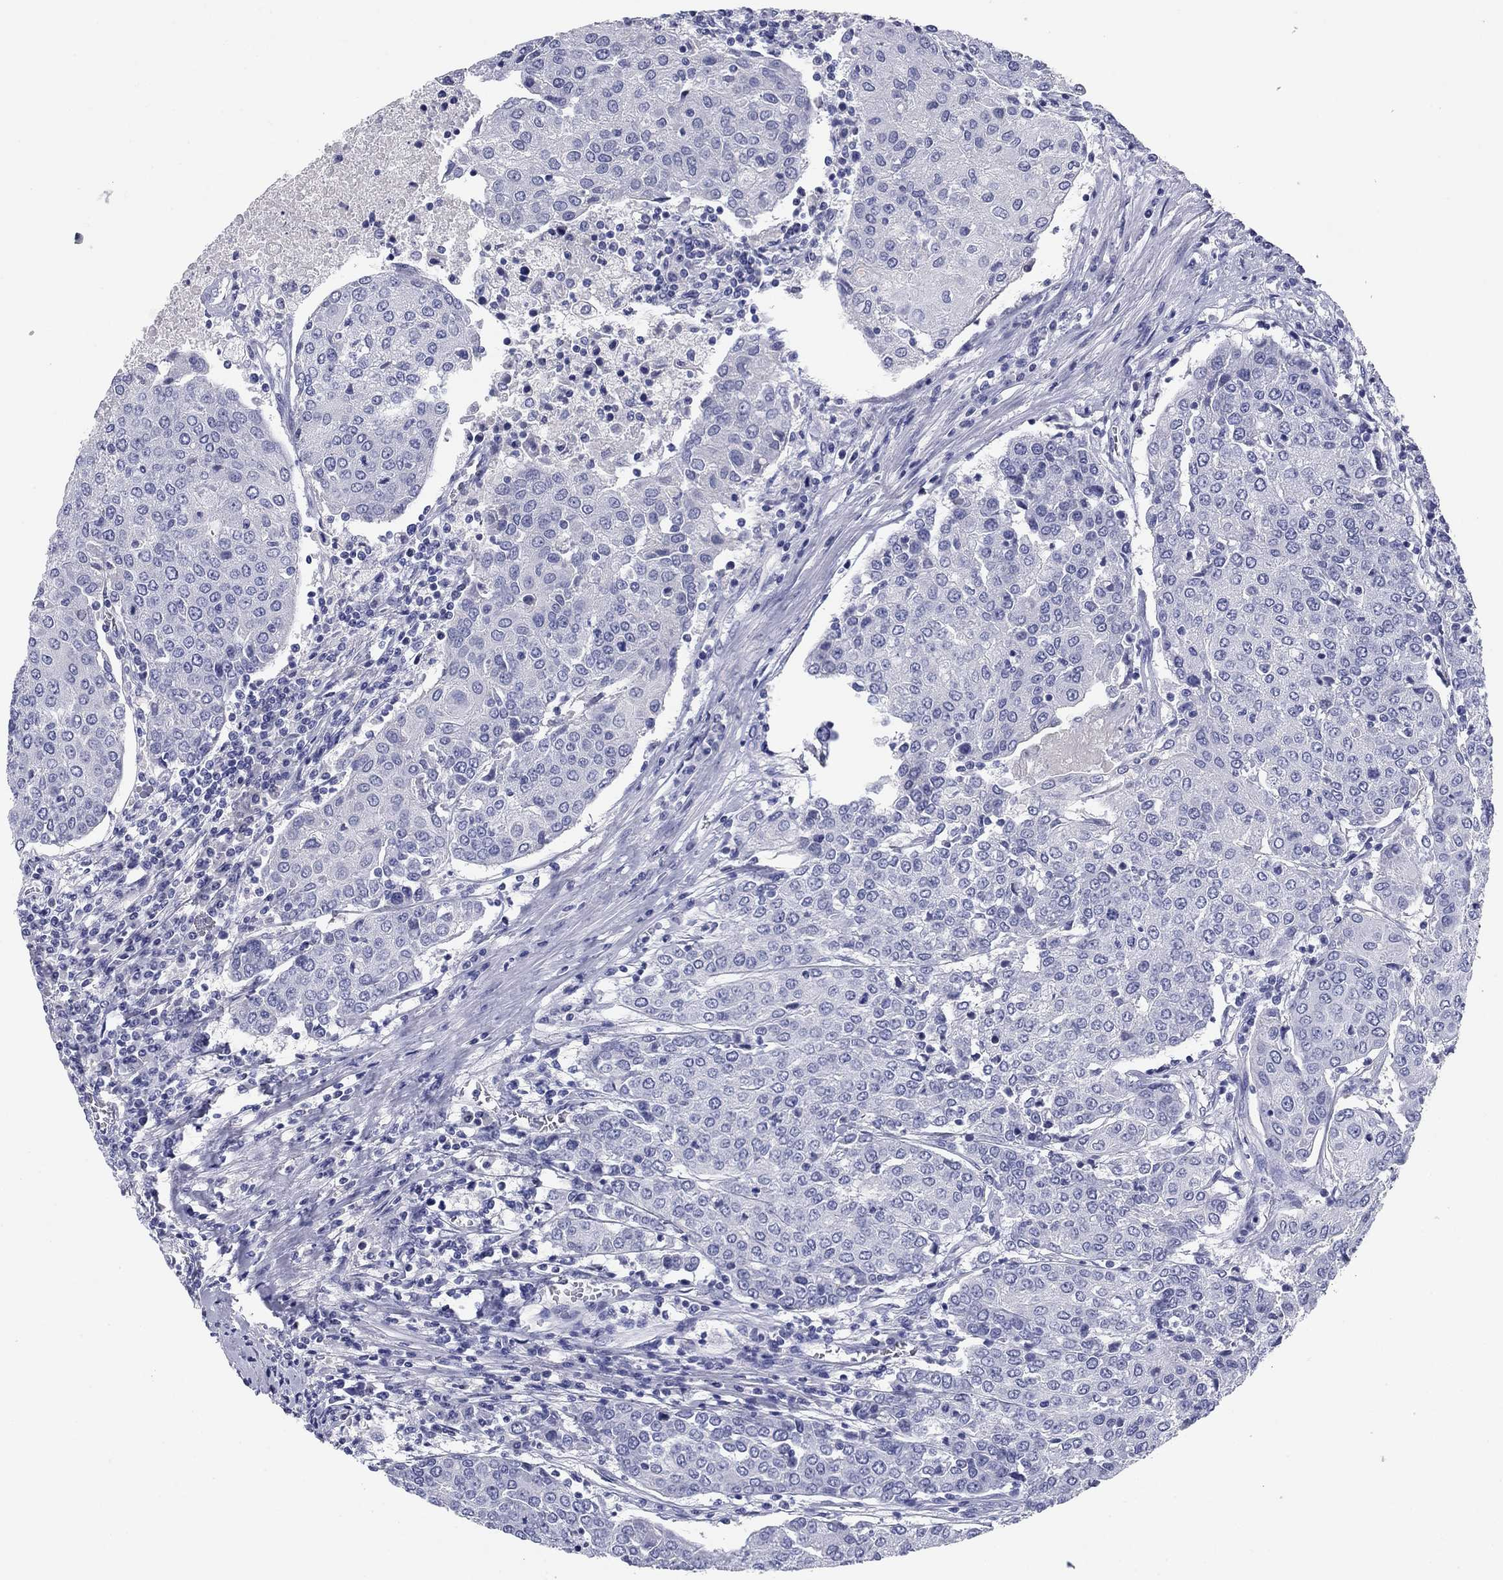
{"staining": {"intensity": "negative", "quantity": "none", "location": "none"}, "tissue": "urothelial cancer", "cell_type": "Tumor cells", "image_type": "cancer", "snomed": [{"axis": "morphology", "description": "Urothelial carcinoma, High grade"}, {"axis": "topography", "description": "Urinary bladder"}], "caption": "Tumor cells are negative for brown protein staining in high-grade urothelial carcinoma.", "gene": "KCNH1", "patient": {"sex": "female", "age": 85}}